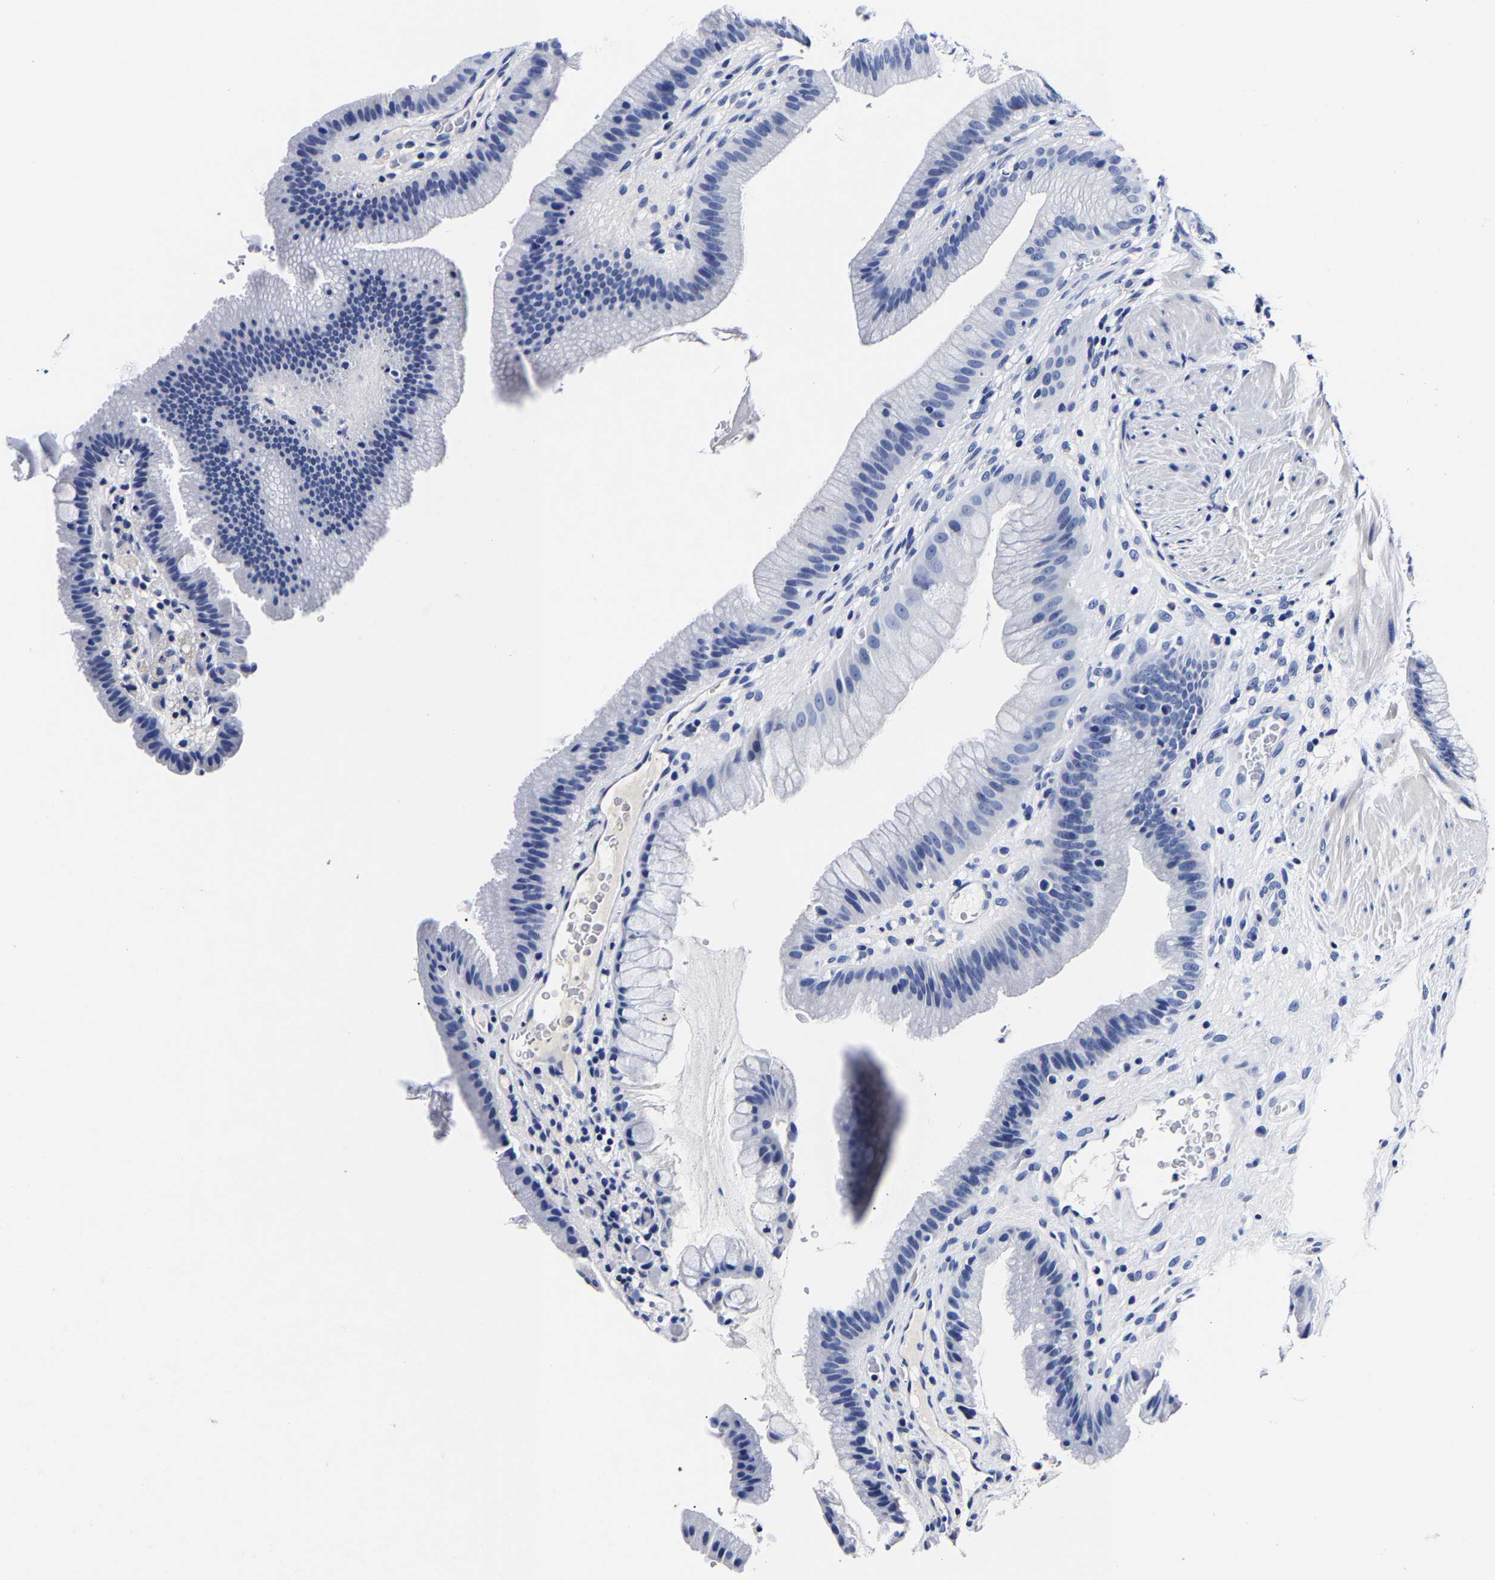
{"staining": {"intensity": "negative", "quantity": "none", "location": "none"}, "tissue": "gallbladder", "cell_type": "Glandular cells", "image_type": "normal", "snomed": [{"axis": "morphology", "description": "Normal tissue, NOS"}, {"axis": "topography", "description": "Gallbladder"}], "caption": "Glandular cells are negative for protein expression in unremarkable human gallbladder. Nuclei are stained in blue.", "gene": "CPA2", "patient": {"sex": "male", "age": 49}}